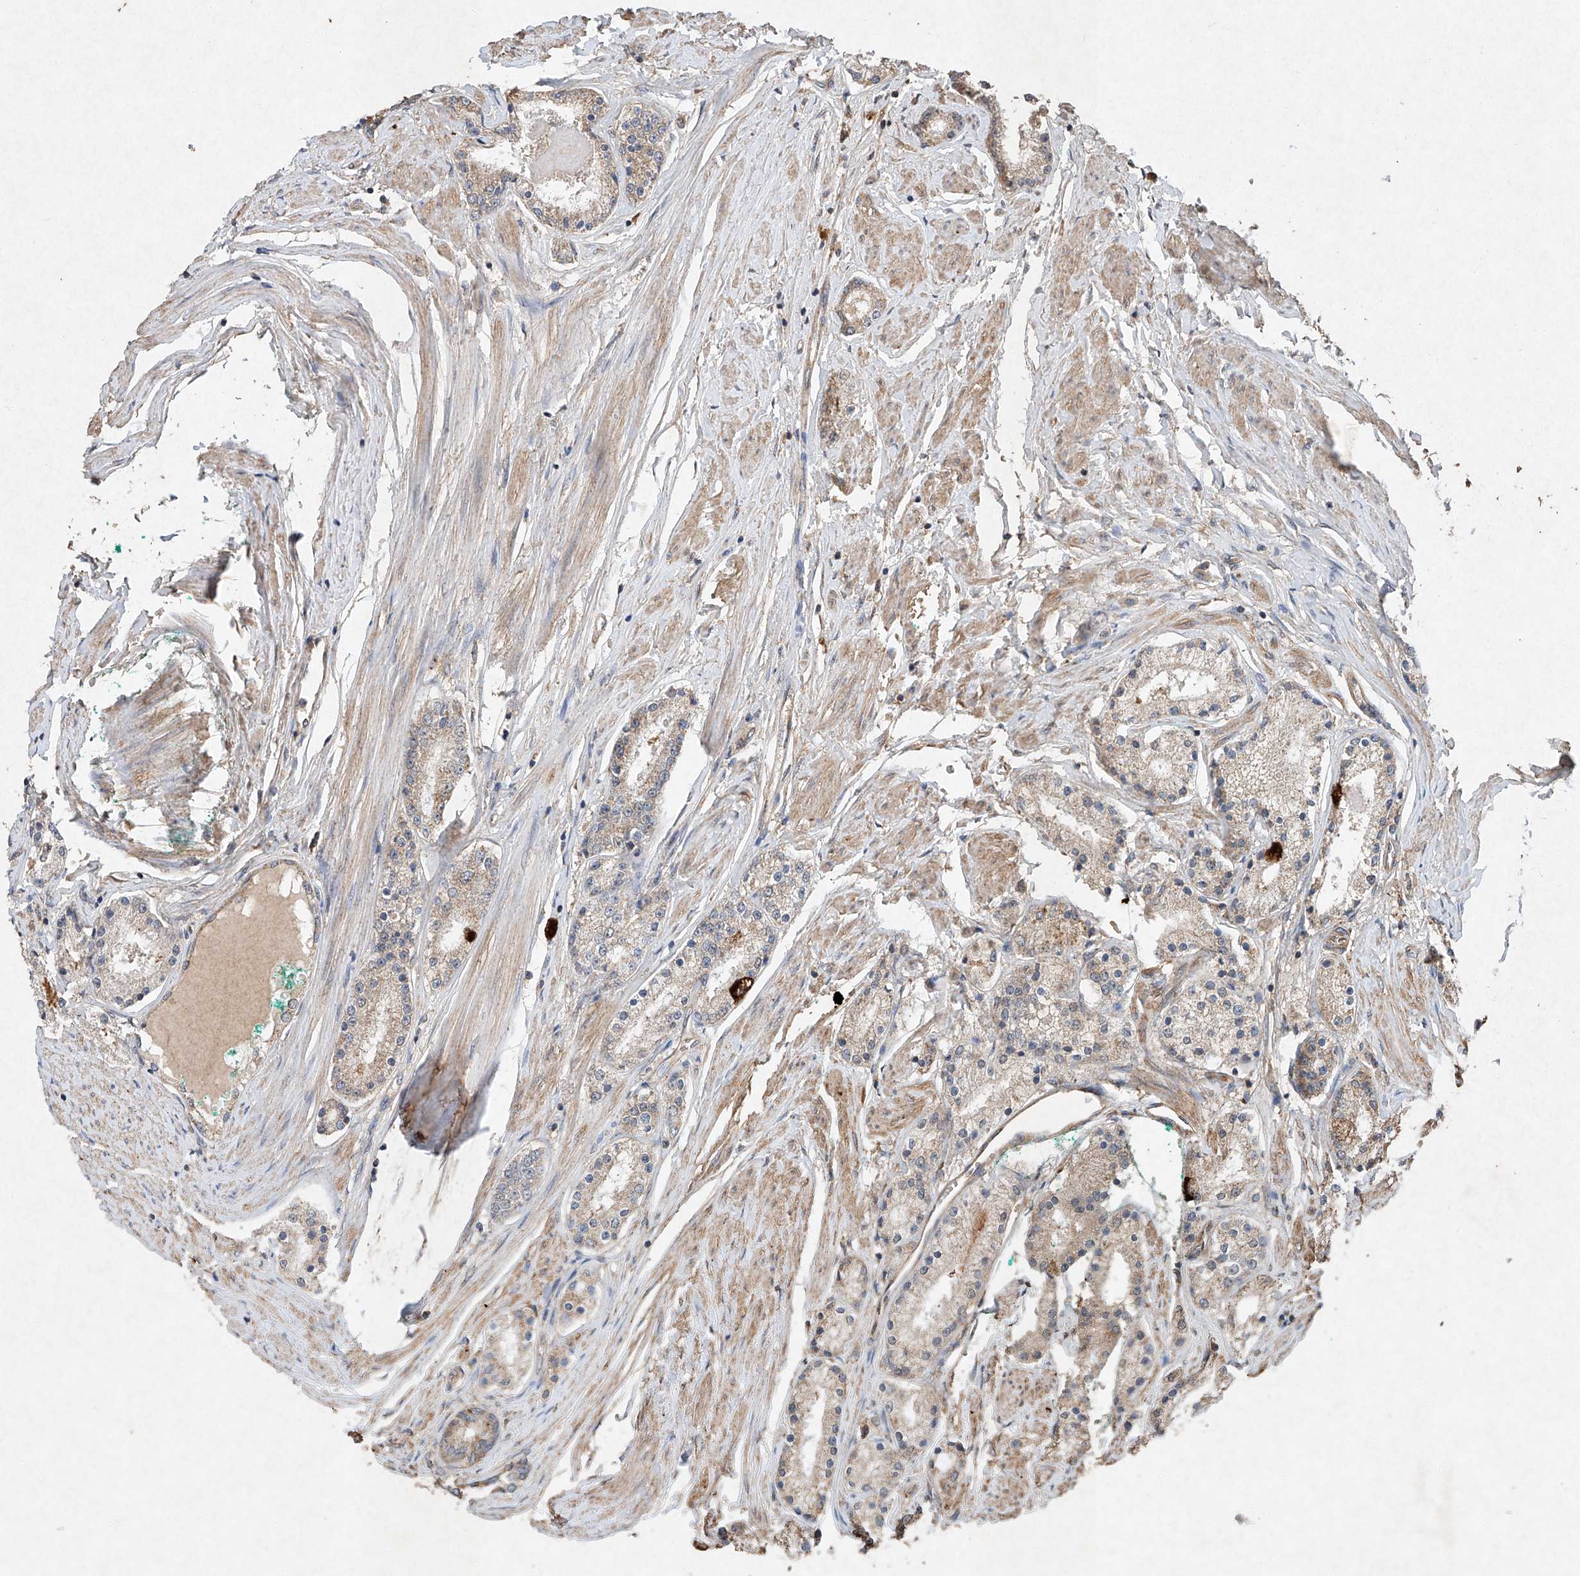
{"staining": {"intensity": "weak", "quantity": ">75%", "location": "cytoplasmic/membranous"}, "tissue": "prostate cancer", "cell_type": "Tumor cells", "image_type": "cancer", "snomed": [{"axis": "morphology", "description": "Adenocarcinoma, Low grade"}, {"axis": "topography", "description": "Prostate"}], "caption": "Tumor cells exhibit weak cytoplasmic/membranous positivity in about >75% of cells in low-grade adenocarcinoma (prostate). Using DAB (brown) and hematoxylin (blue) stains, captured at high magnification using brightfield microscopy.", "gene": "STK3", "patient": {"sex": "male", "age": 63}}